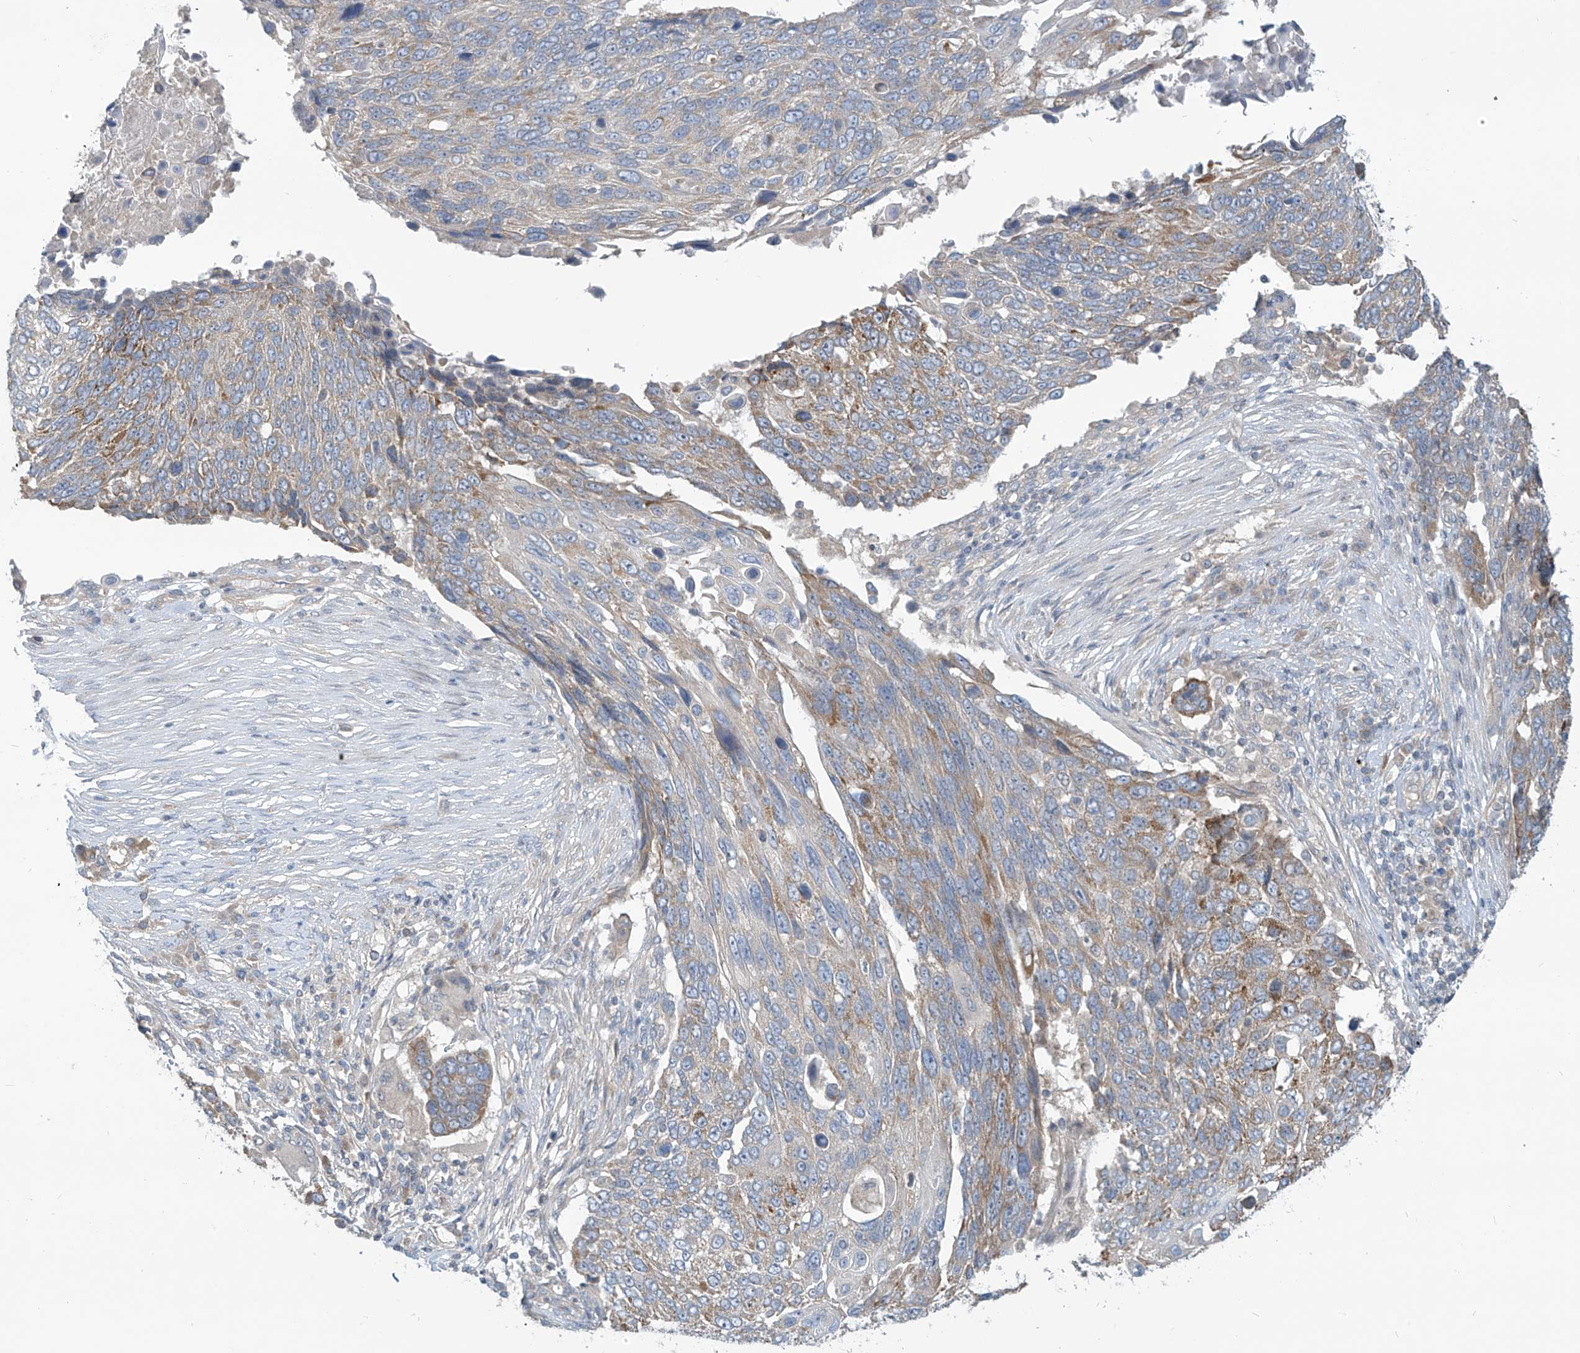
{"staining": {"intensity": "moderate", "quantity": "<25%", "location": "cytoplasmic/membranous"}, "tissue": "lung cancer", "cell_type": "Tumor cells", "image_type": "cancer", "snomed": [{"axis": "morphology", "description": "Squamous cell carcinoma, NOS"}, {"axis": "topography", "description": "Lung"}], "caption": "High-magnification brightfield microscopy of squamous cell carcinoma (lung) stained with DAB (3,3'-diaminobenzidine) (brown) and counterstained with hematoxylin (blue). tumor cells exhibit moderate cytoplasmic/membranous positivity is present in approximately<25% of cells.", "gene": "SCGB1D2", "patient": {"sex": "male", "age": 66}}